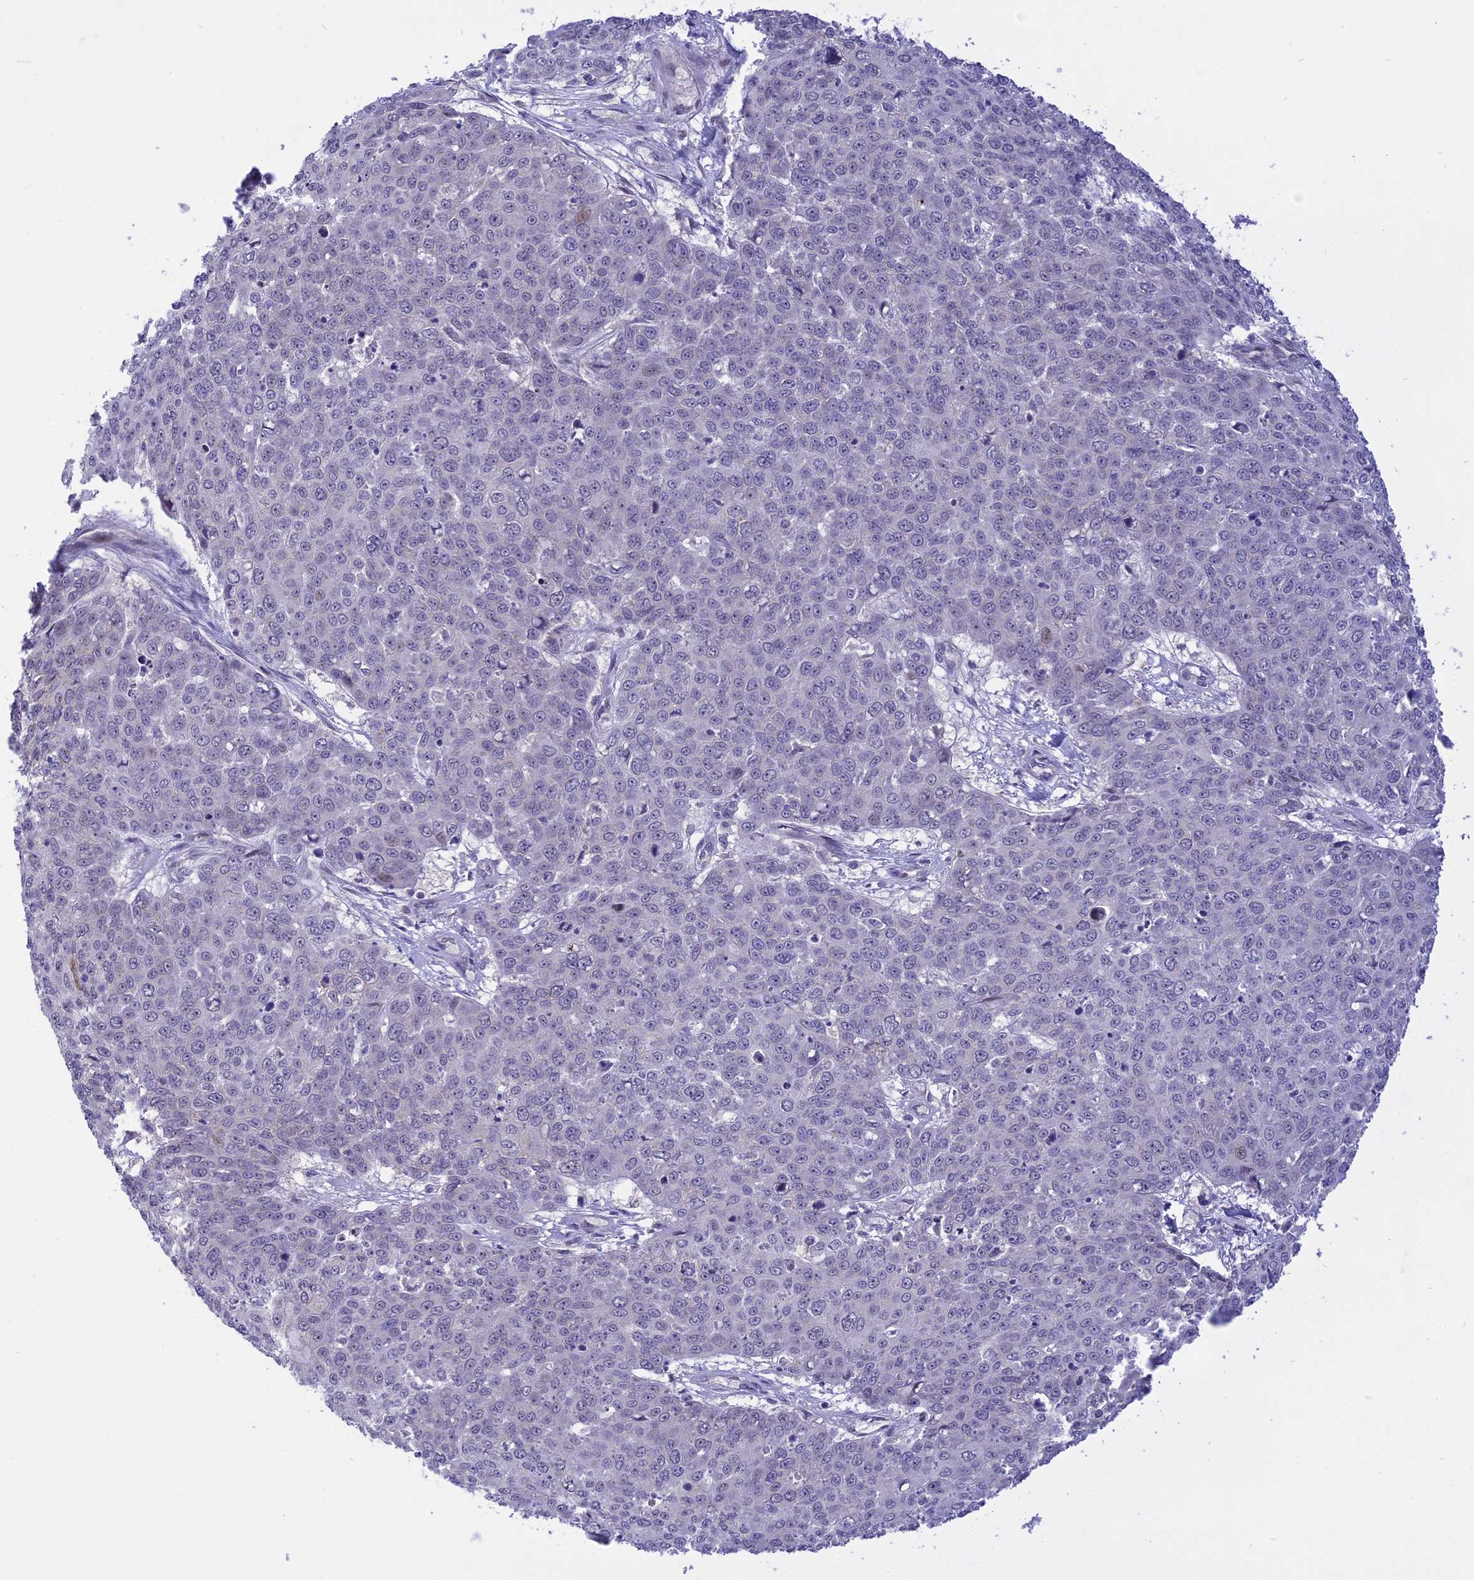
{"staining": {"intensity": "negative", "quantity": "none", "location": "none"}, "tissue": "skin cancer", "cell_type": "Tumor cells", "image_type": "cancer", "snomed": [{"axis": "morphology", "description": "Squamous cell carcinoma, NOS"}, {"axis": "topography", "description": "Skin"}], "caption": "Tumor cells are negative for brown protein staining in skin cancer.", "gene": "ZNF837", "patient": {"sex": "male", "age": 71}}